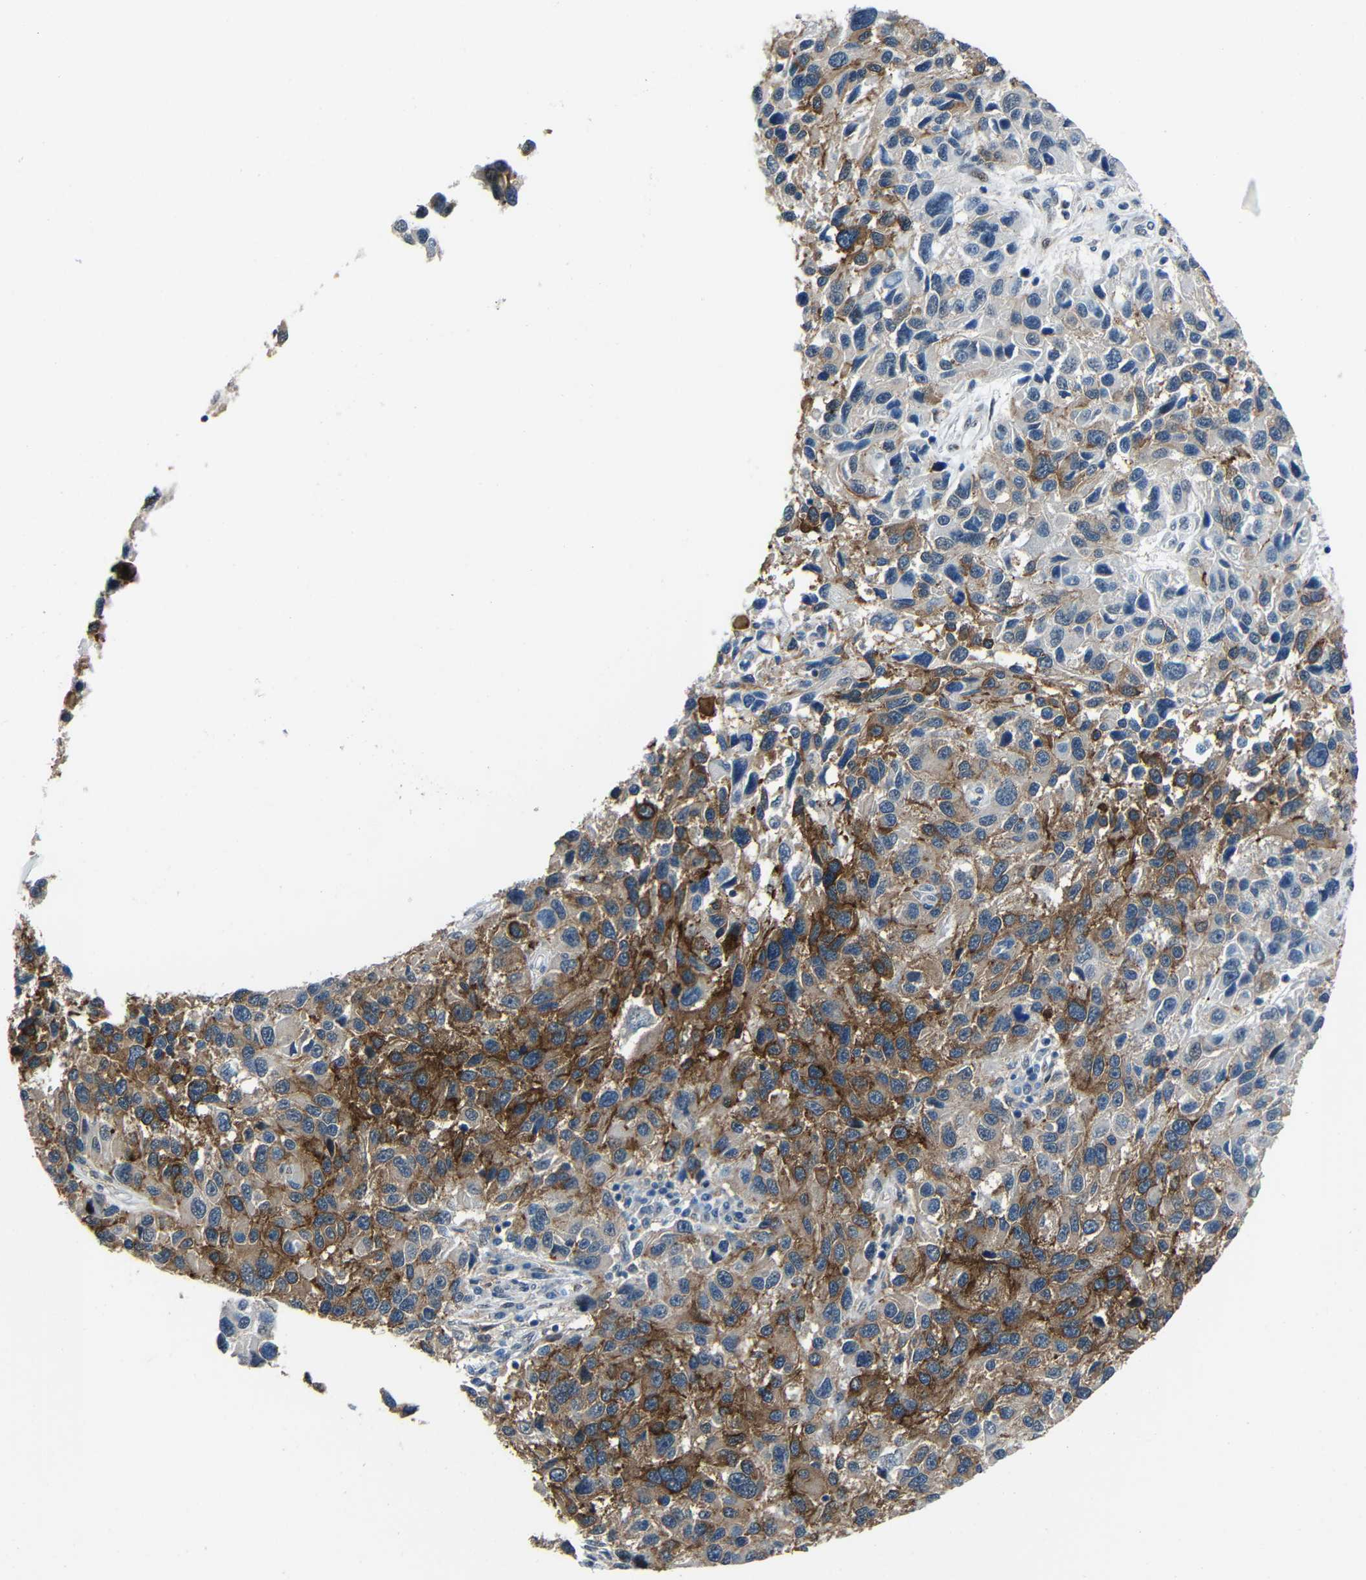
{"staining": {"intensity": "moderate", "quantity": "25%-75%", "location": "cytoplasmic/membranous"}, "tissue": "melanoma", "cell_type": "Tumor cells", "image_type": "cancer", "snomed": [{"axis": "morphology", "description": "Malignant melanoma, NOS"}, {"axis": "topography", "description": "Skin"}], "caption": "Human melanoma stained for a protein (brown) demonstrates moderate cytoplasmic/membranous positive staining in about 25%-75% of tumor cells.", "gene": "DNAJC5", "patient": {"sex": "male", "age": 53}}